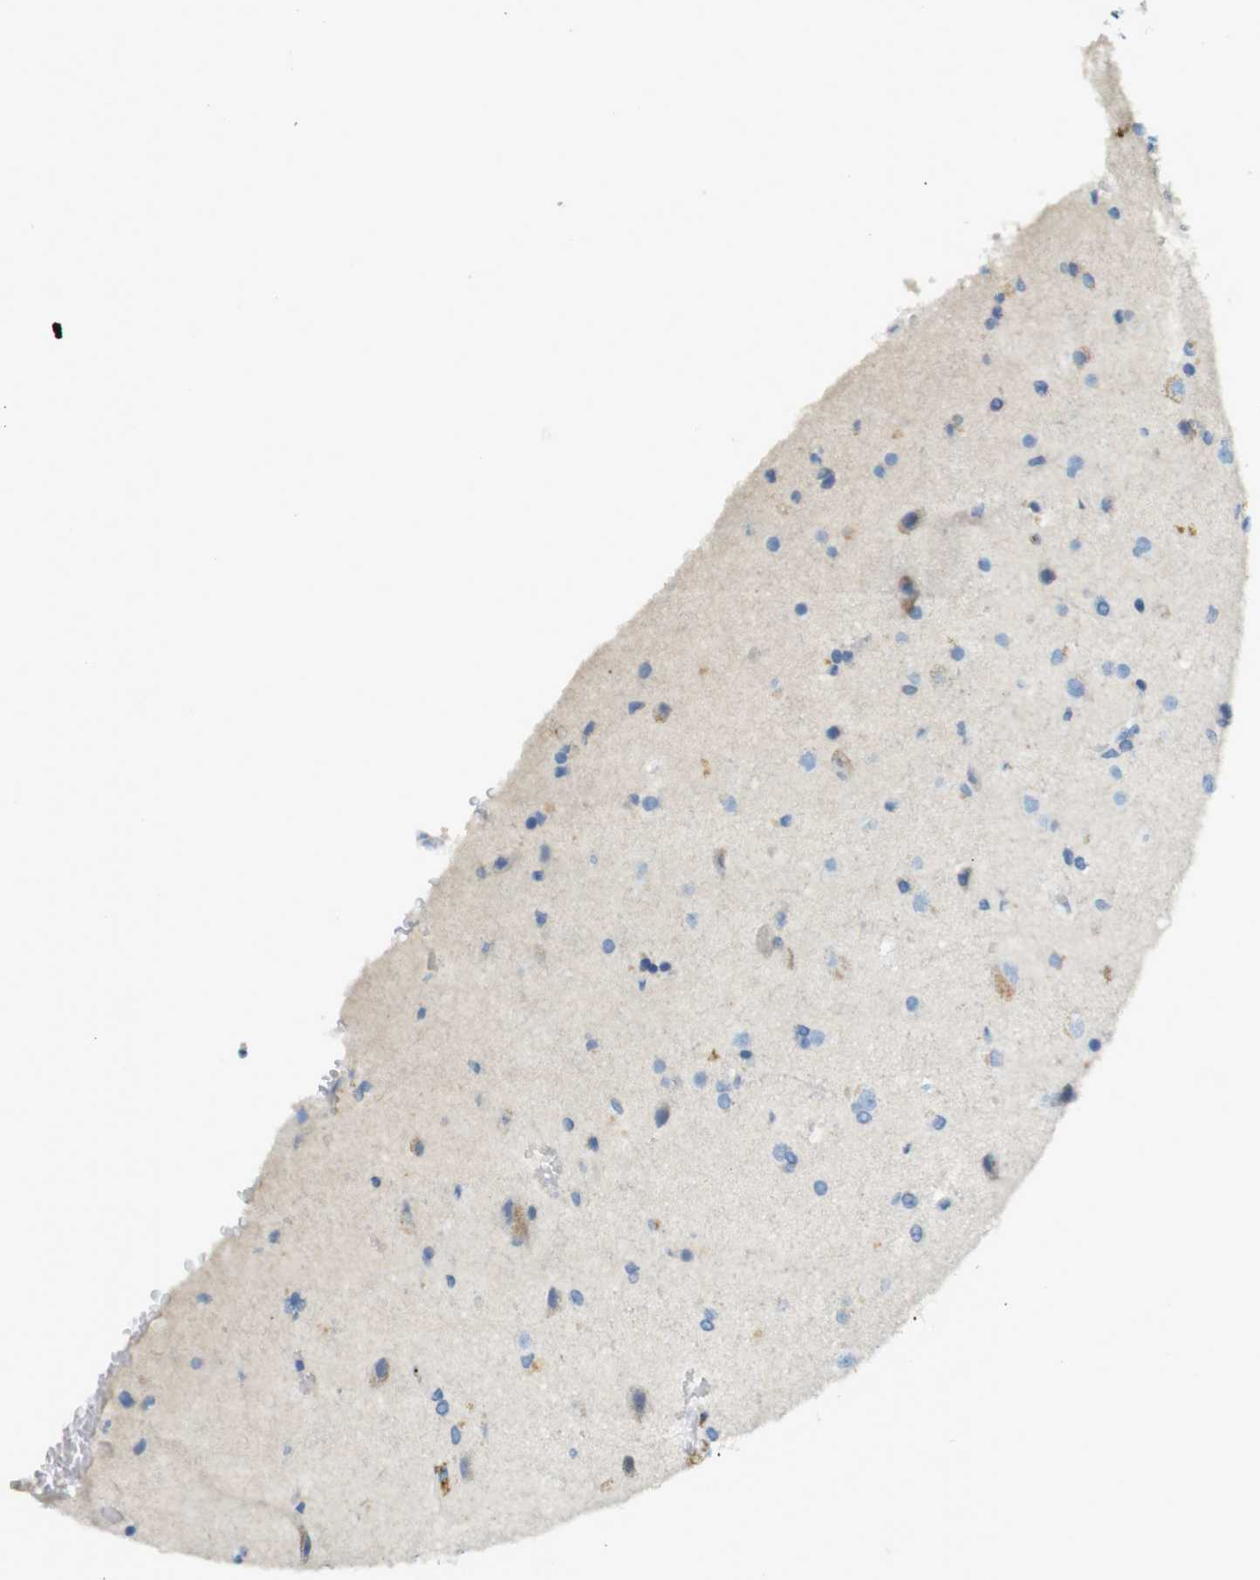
{"staining": {"intensity": "negative", "quantity": "none", "location": "none"}, "tissue": "glioma", "cell_type": "Tumor cells", "image_type": "cancer", "snomed": [{"axis": "morphology", "description": "Glioma, malignant, High grade"}, {"axis": "topography", "description": "Brain"}], "caption": "This is an immunohistochemistry image of human malignant glioma (high-grade). There is no expression in tumor cells.", "gene": "LRRK2", "patient": {"sex": "male", "age": 71}}